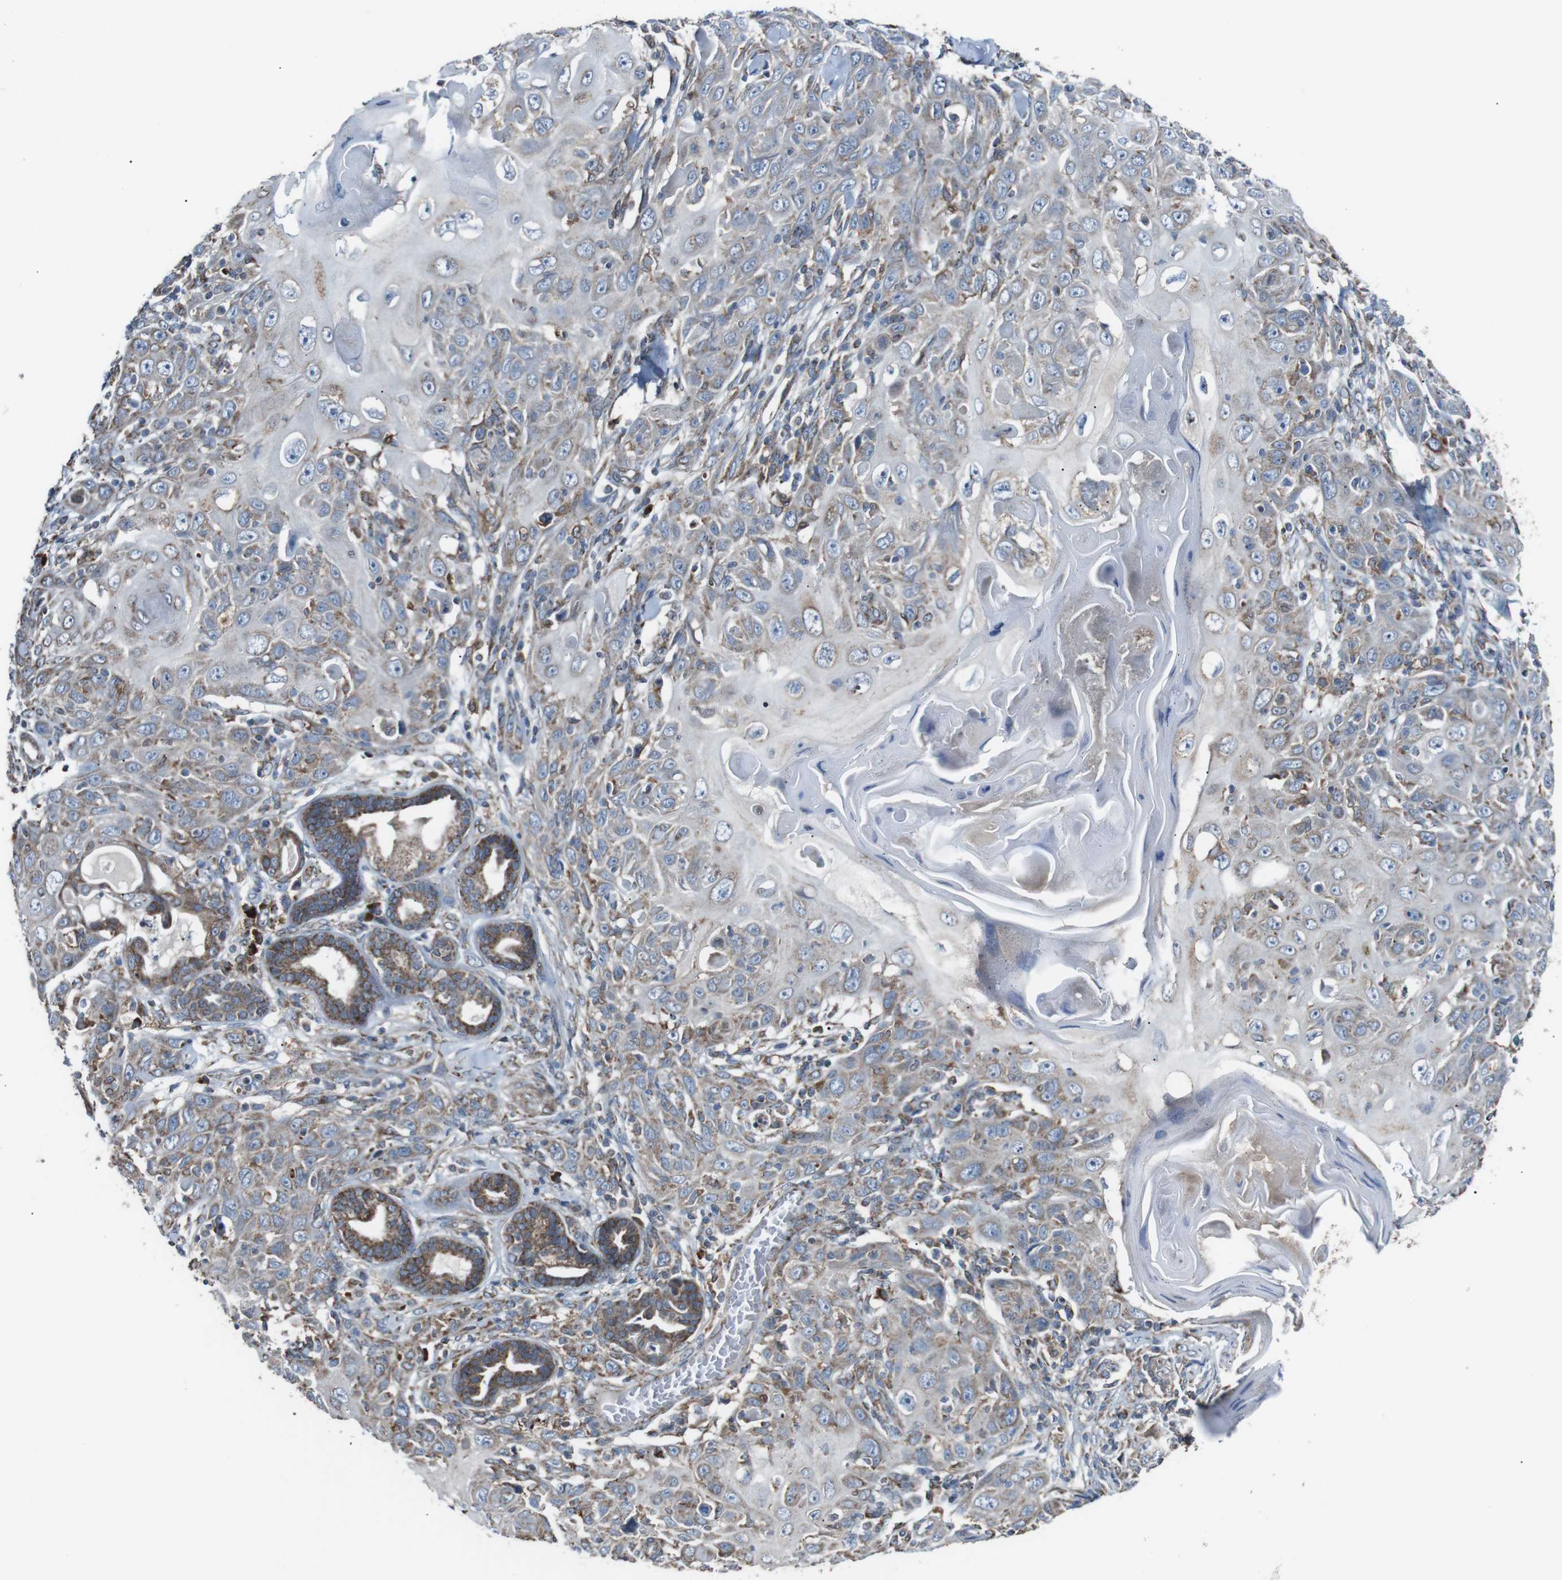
{"staining": {"intensity": "weak", "quantity": "<25%", "location": "cytoplasmic/membranous"}, "tissue": "skin cancer", "cell_type": "Tumor cells", "image_type": "cancer", "snomed": [{"axis": "morphology", "description": "Squamous cell carcinoma, NOS"}, {"axis": "topography", "description": "Skin"}], "caption": "Immunohistochemistry (IHC) image of neoplastic tissue: skin cancer stained with DAB (3,3'-diaminobenzidine) reveals no significant protein staining in tumor cells.", "gene": "CISD2", "patient": {"sex": "female", "age": 88}}